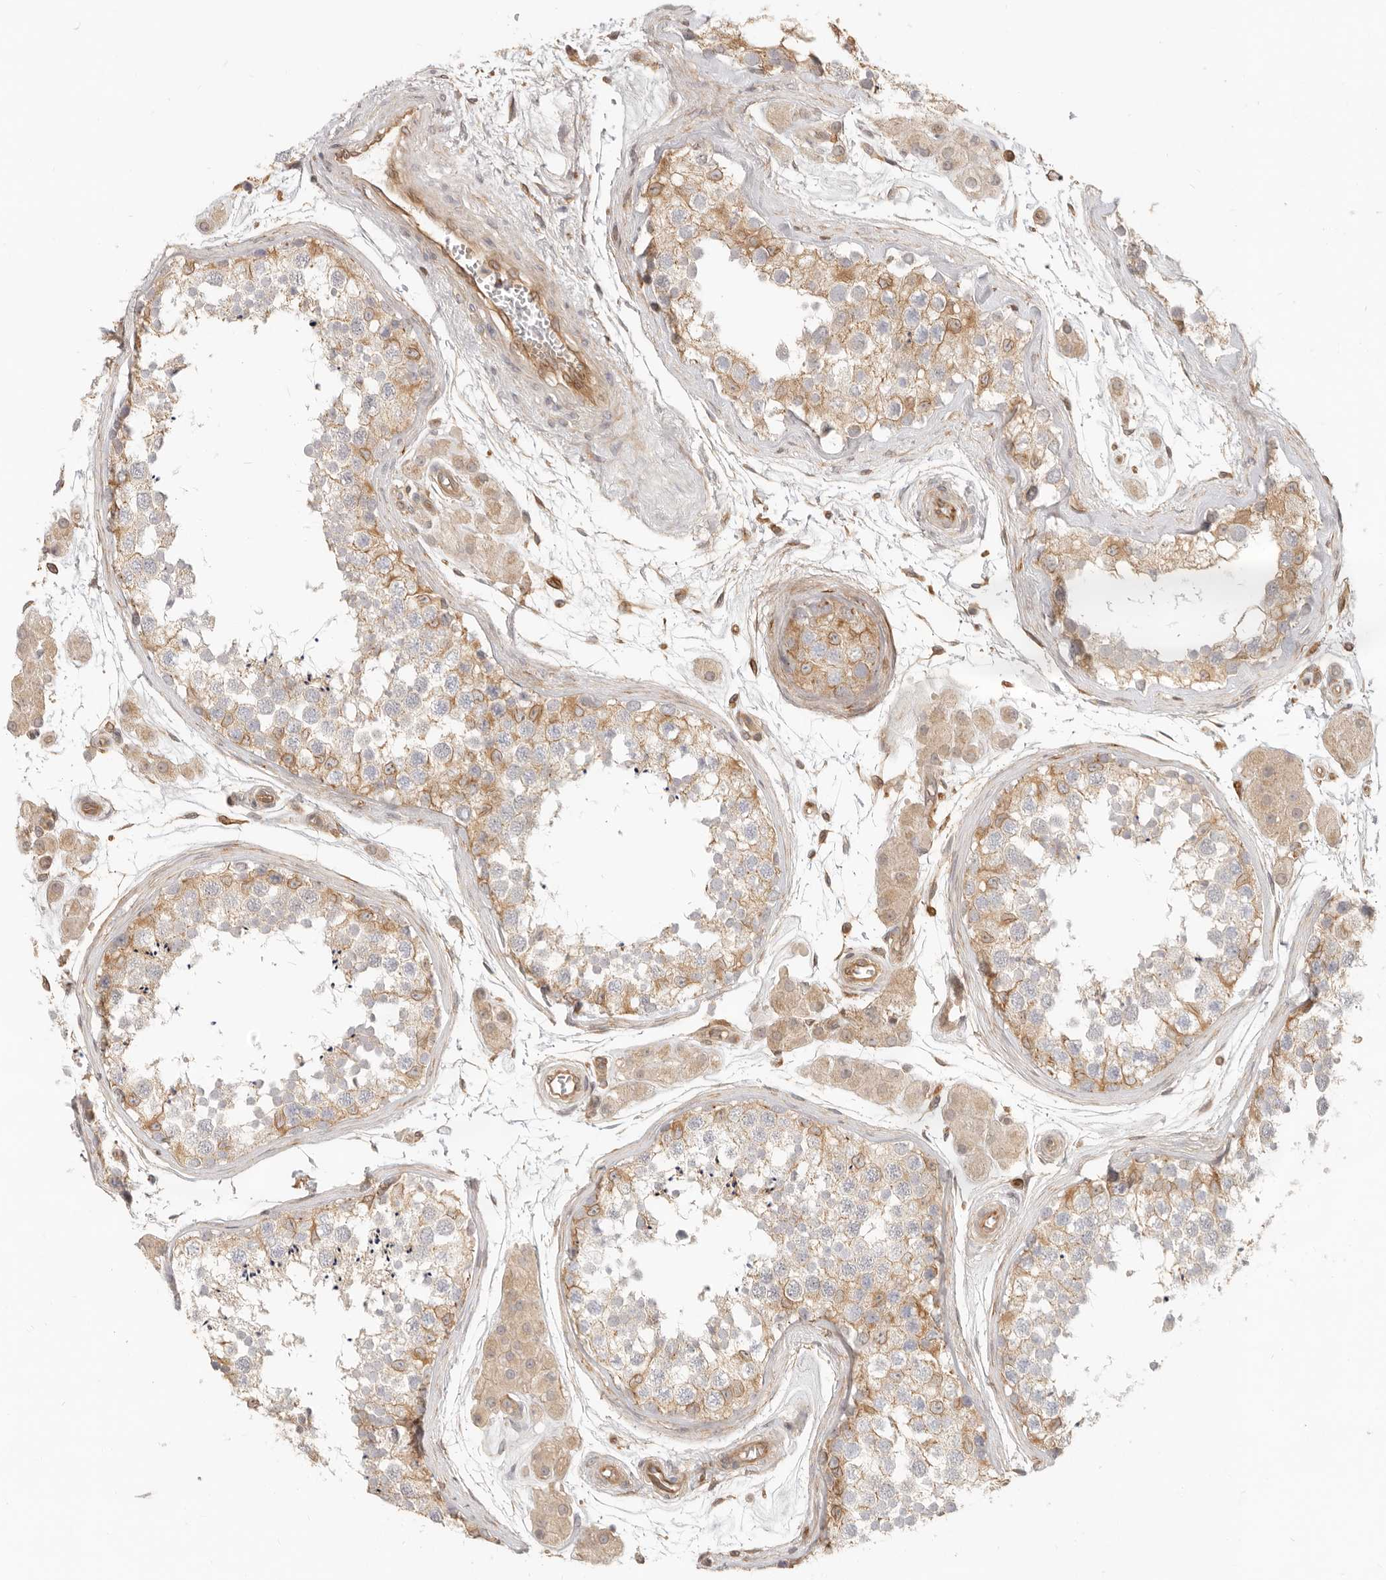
{"staining": {"intensity": "moderate", "quantity": "25%-75%", "location": "cytoplasmic/membranous"}, "tissue": "testis", "cell_type": "Cells in seminiferous ducts", "image_type": "normal", "snomed": [{"axis": "morphology", "description": "Normal tissue, NOS"}, {"axis": "topography", "description": "Testis"}], "caption": "Cells in seminiferous ducts exhibit medium levels of moderate cytoplasmic/membranous expression in about 25%-75% of cells in unremarkable testis. (DAB IHC with brightfield microscopy, high magnification).", "gene": "UFSP1", "patient": {"sex": "male", "age": 56}}